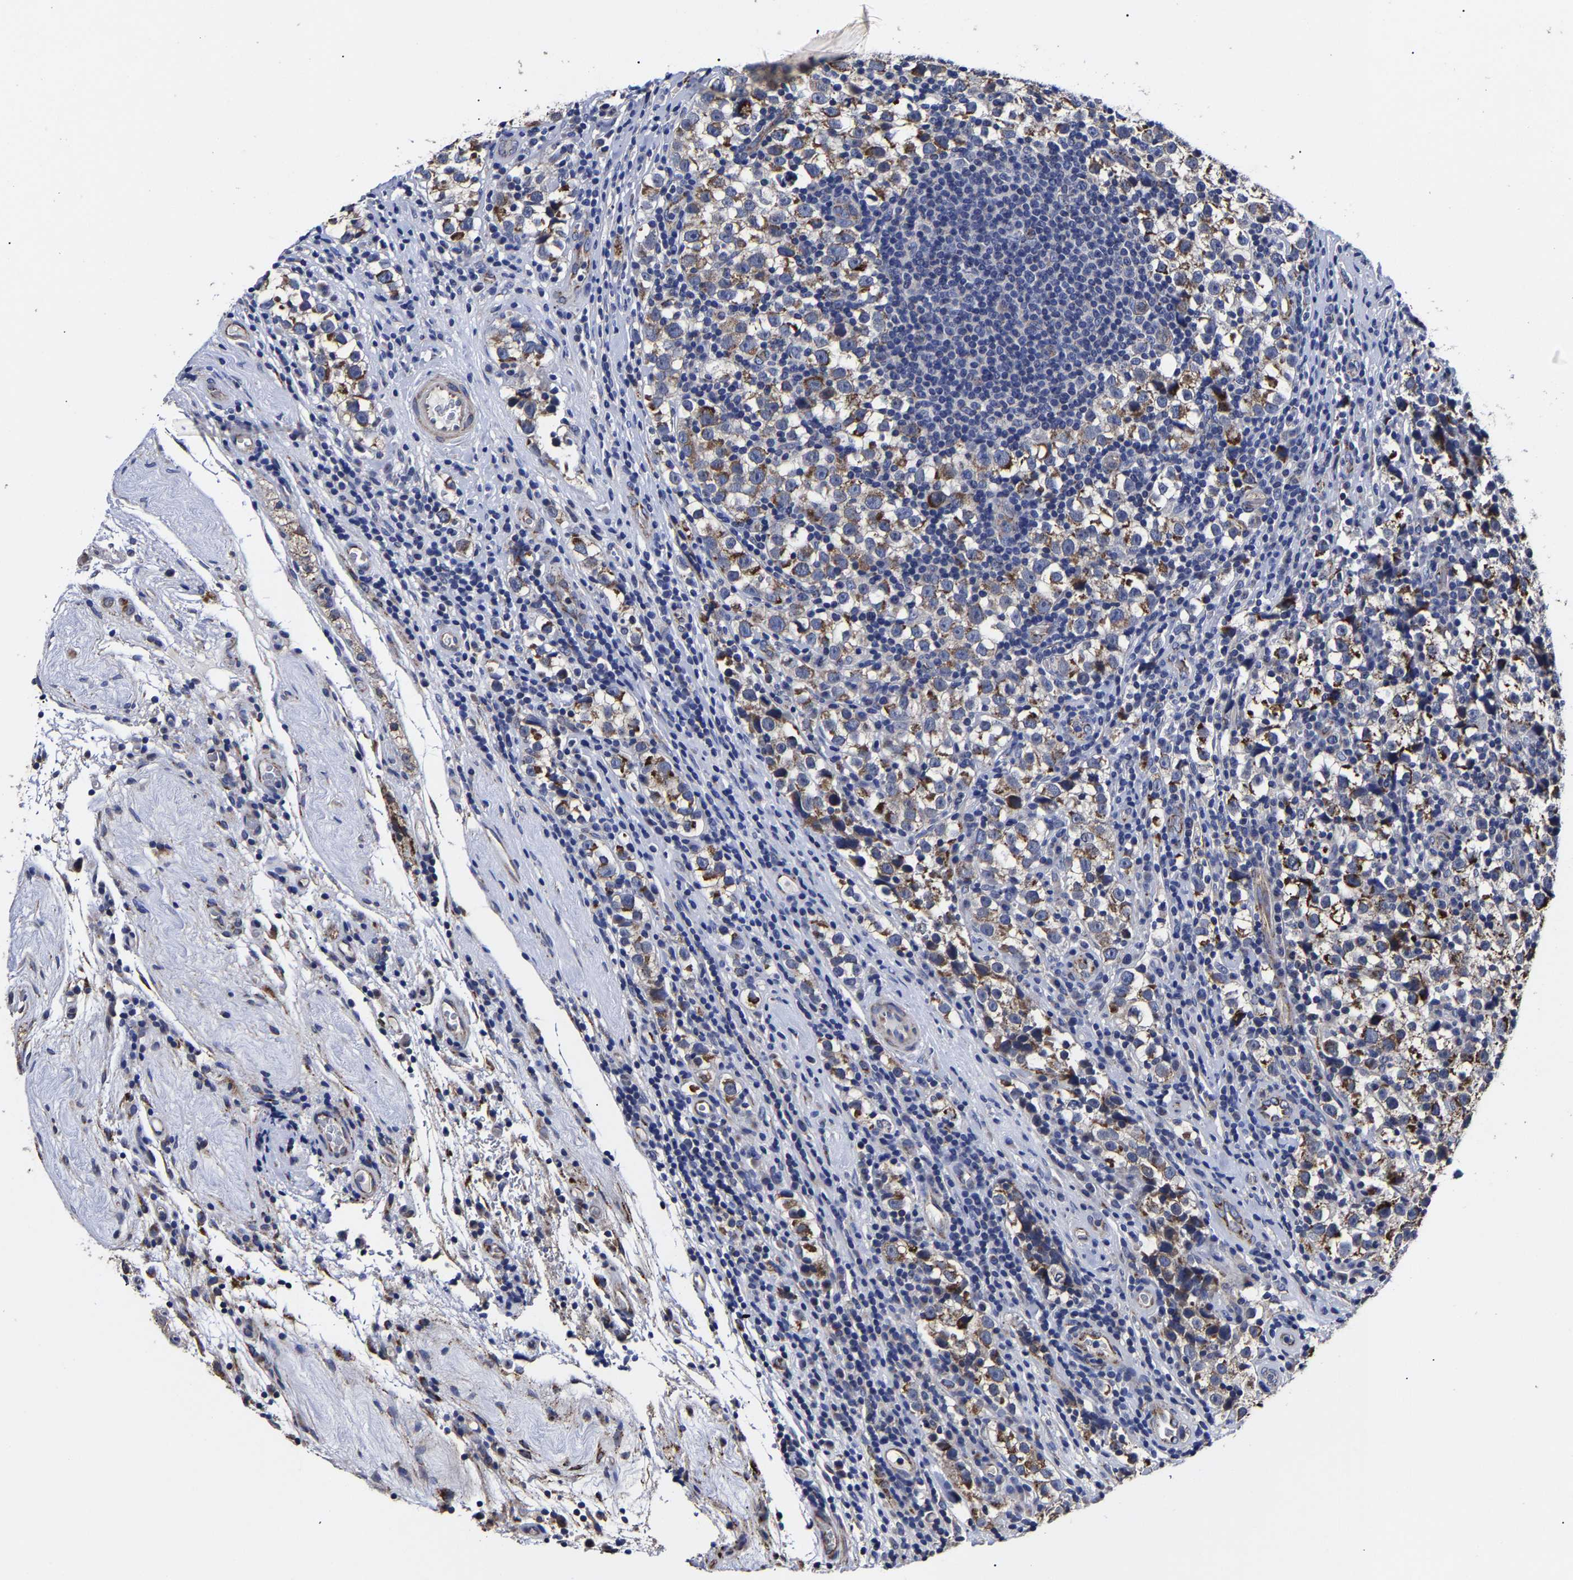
{"staining": {"intensity": "moderate", "quantity": ">75%", "location": "cytoplasmic/membranous"}, "tissue": "testis cancer", "cell_type": "Tumor cells", "image_type": "cancer", "snomed": [{"axis": "morphology", "description": "Normal tissue, NOS"}, {"axis": "morphology", "description": "Seminoma, NOS"}, {"axis": "topography", "description": "Testis"}], "caption": "Approximately >75% of tumor cells in human testis seminoma show moderate cytoplasmic/membranous protein staining as visualized by brown immunohistochemical staining.", "gene": "AASS", "patient": {"sex": "male", "age": 43}}